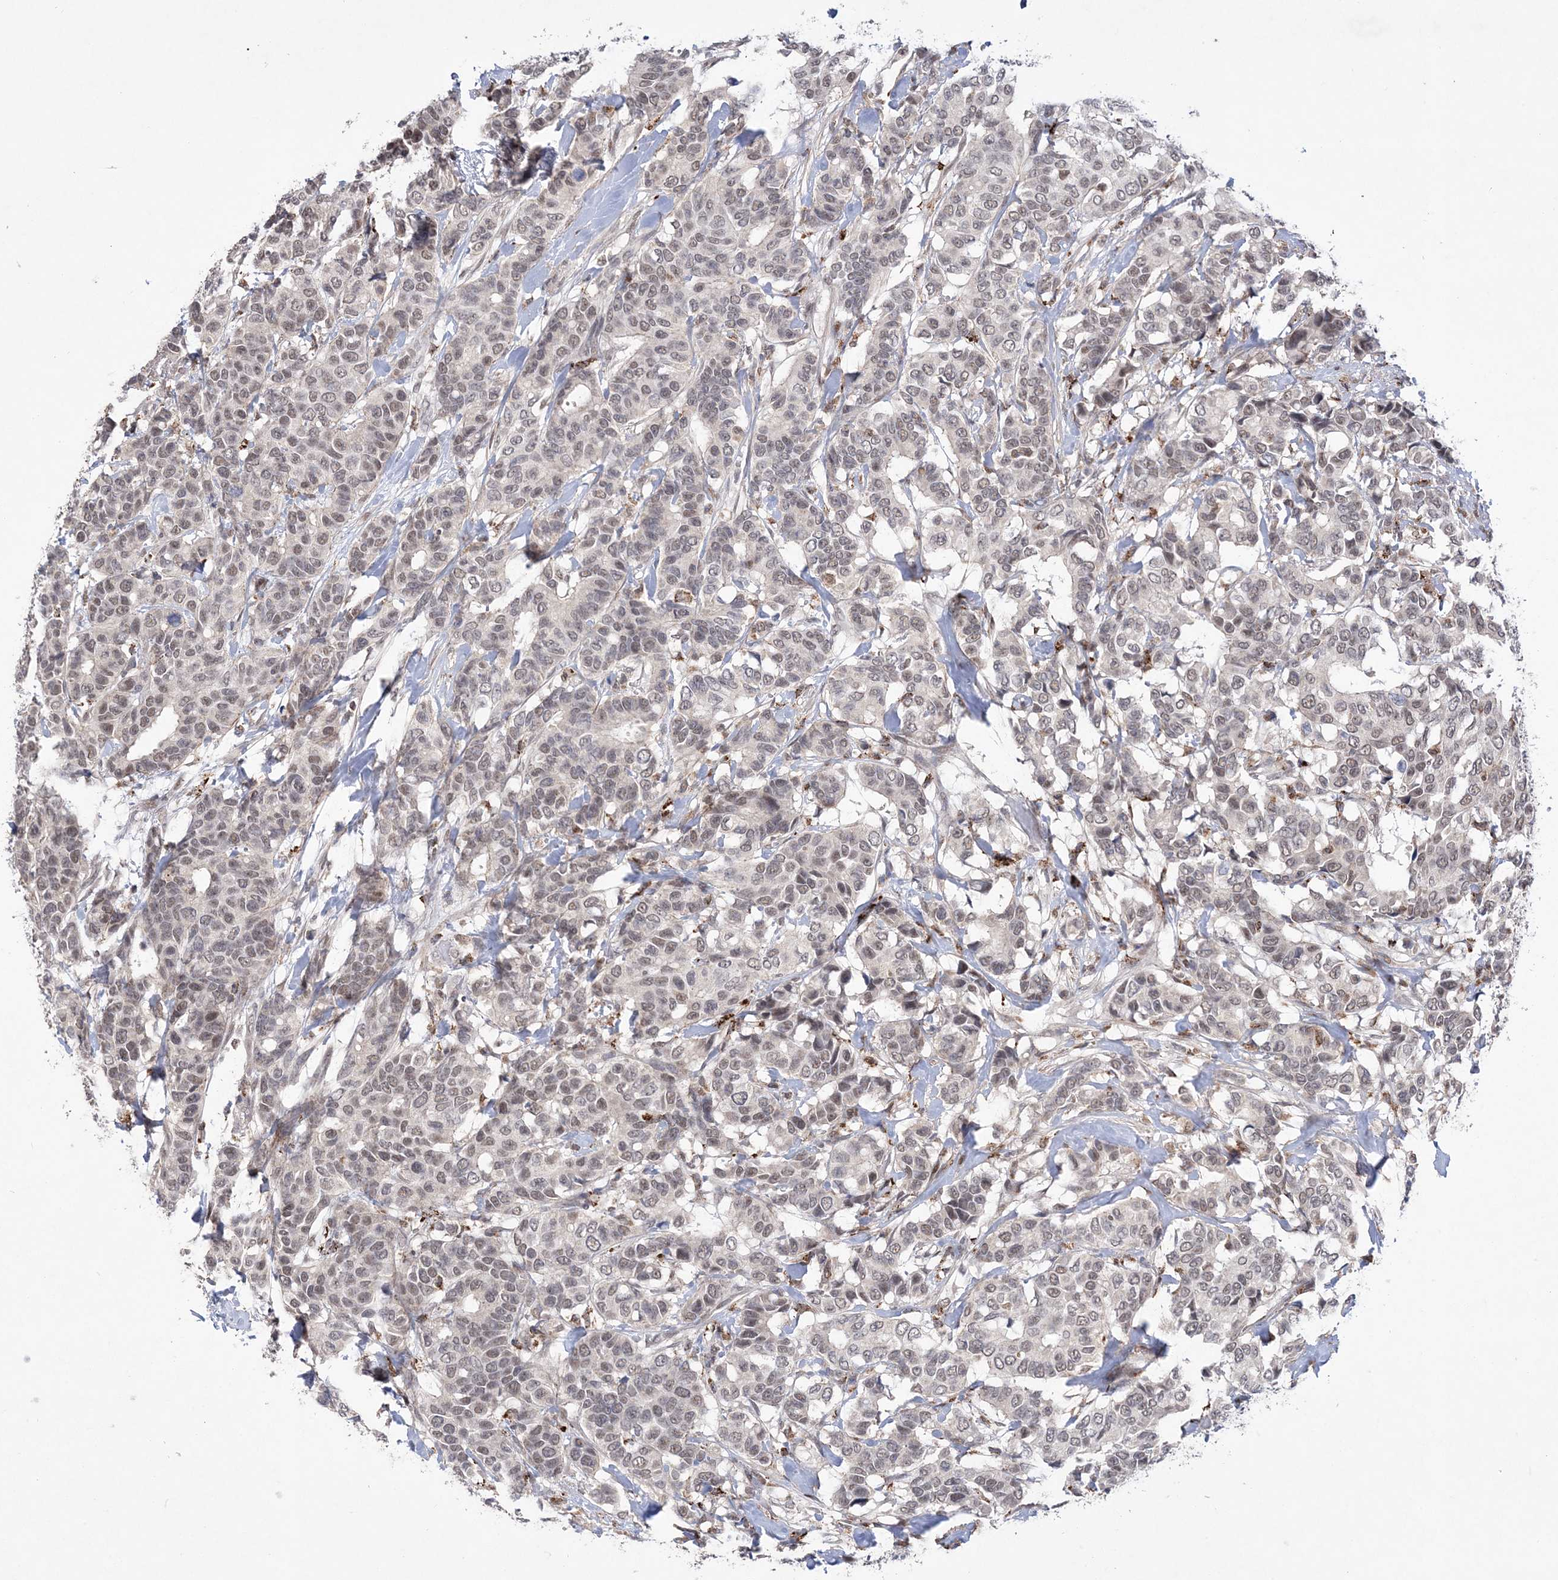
{"staining": {"intensity": "weak", "quantity": ">75%", "location": "nuclear"}, "tissue": "breast cancer", "cell_type": "Tumor cells", "image_type": "cancer", "snomed": [{"axis": "morphology", "description": "Duct carcinoma"}, {"axis": "topography", "description": "Breast"}], "caption": "Breast cancer tissue exhibits weak nuclear expression in approximately >75% of tumor cells The protein of interest is stained brown, and the nuclei are stained in blue (DAB IHC with brightfield microscopy, high magnification).", "gene": "BOD1L1", "patient": {"sex": "female", "age": 87}}